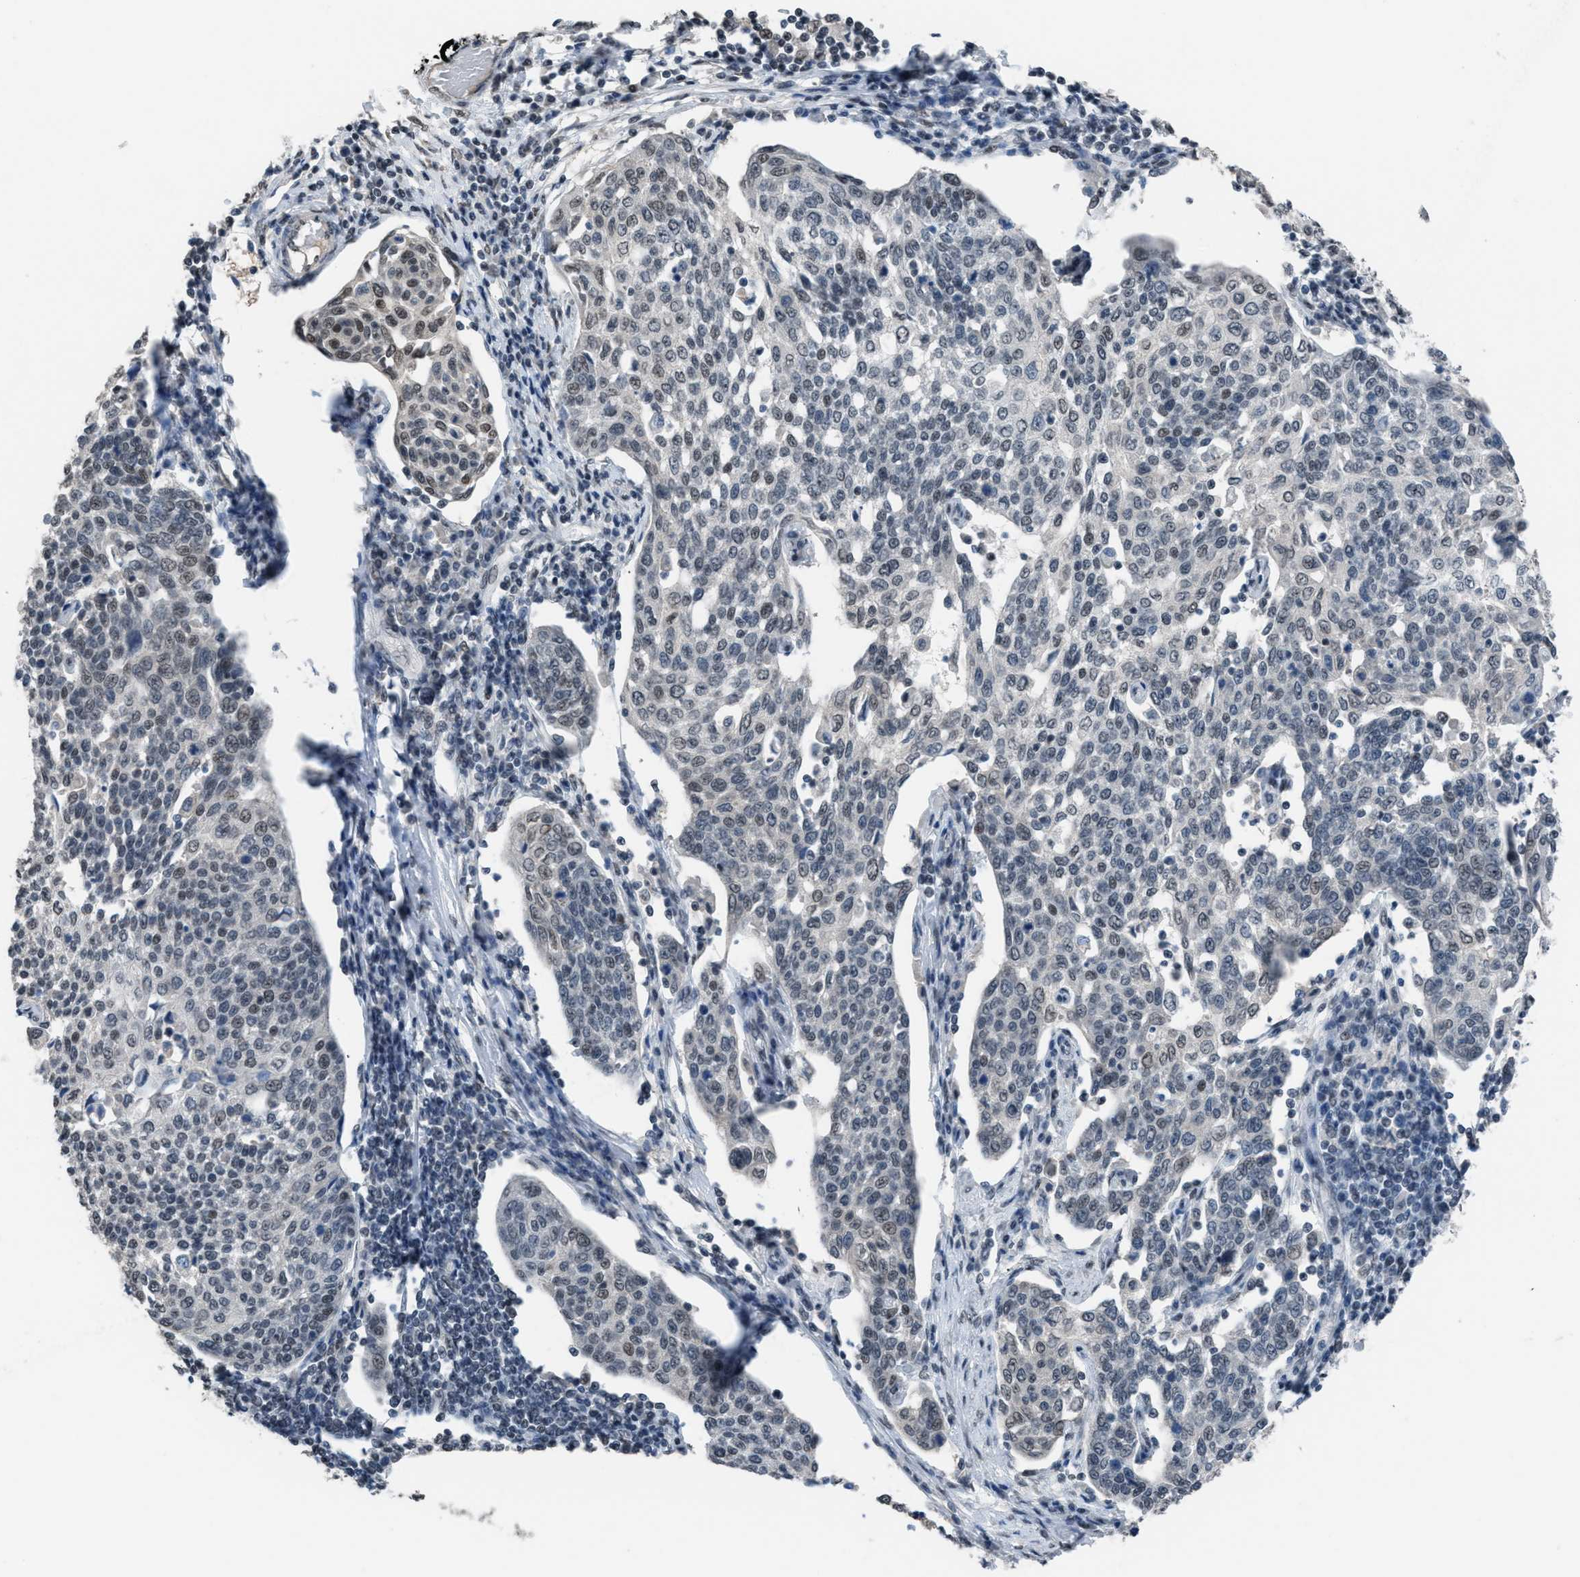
{"staining": {"intensity": "weak", "quantity": "25%-75%", "location": "nuclear"}, "tissue": "cervical cancer", "cell_type": "Tumor cells", "image_type": "cancer", "snomed": [{"axis": "morphology", "description": "Squamous cell carcinoma, NOS"}, {"axis": "topography", "description": "Cervix"}], "caption": "Cervical cancer (squamous cell carcinoma) was stained to show a protein in brown. There is low levels of weak nuclear staining in about 25%-75% of tumor cells.", "gene": "ZNF276", "patient": {"sex": "female", "age": 34}}